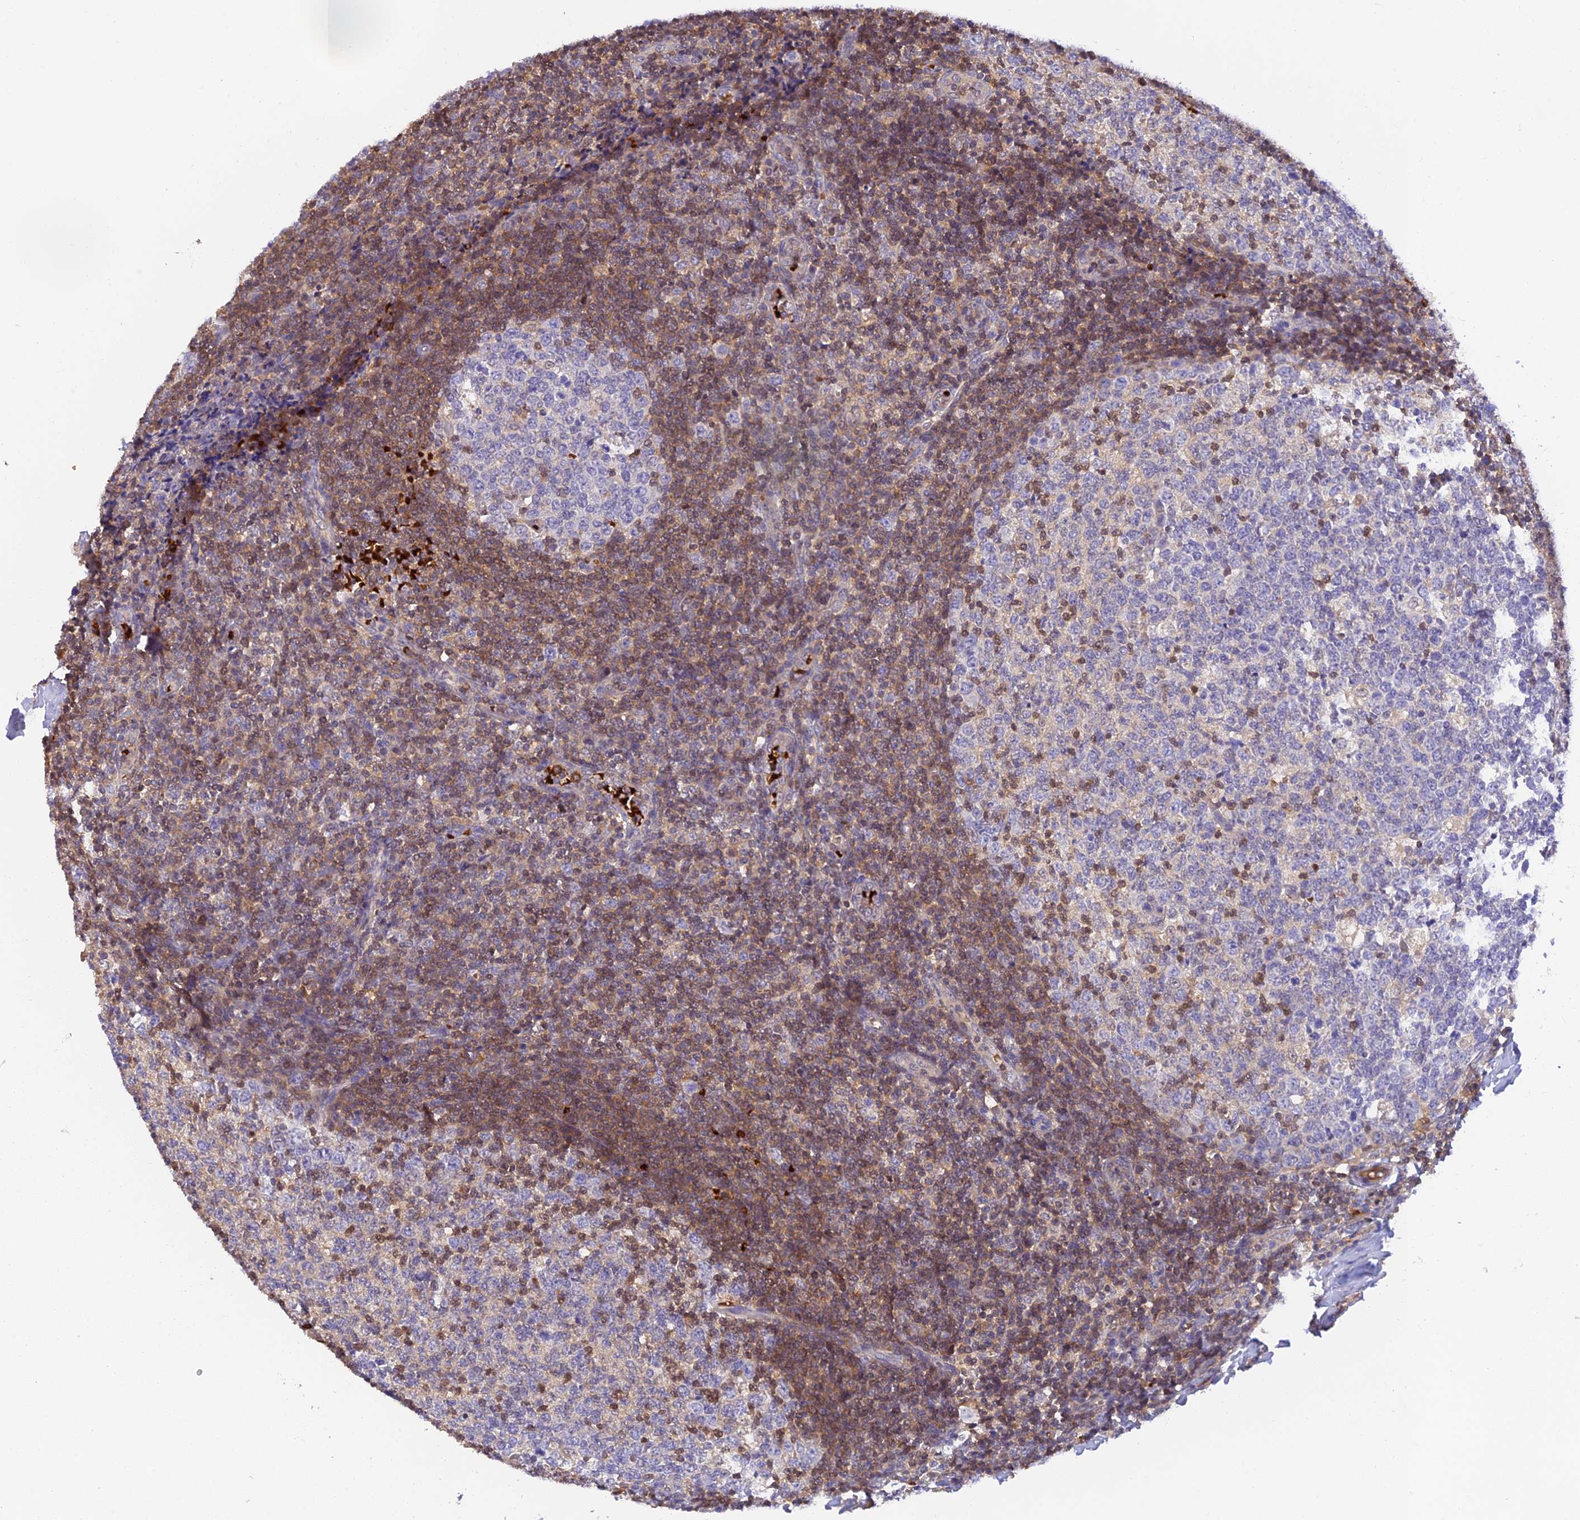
{"staining": {"intensity": "moderate", "quantity": "<25%", "location": "cytoplasmic/membranous"}, "tissue": "tonsil", "cell_type": "Germinal center cells", "image_type": "normal", "snomed": [{"axis": "morphology", "description": "Normal tissue, NOS"}, {"axis": "topography", "description": "Tonsil"}], "caption": "A brown stain labels moderate cytoplasmic/membranous staining of a protein in germinal center cells of benign tonsil. Using DAB (3,3'-diaminobenzidine) (brown) and hematoxylin (blue) stains, captured at high magnification using brightfield microscopy.", "gene": "HDHD2", "patient": {"sex": "female", "age": 19}}